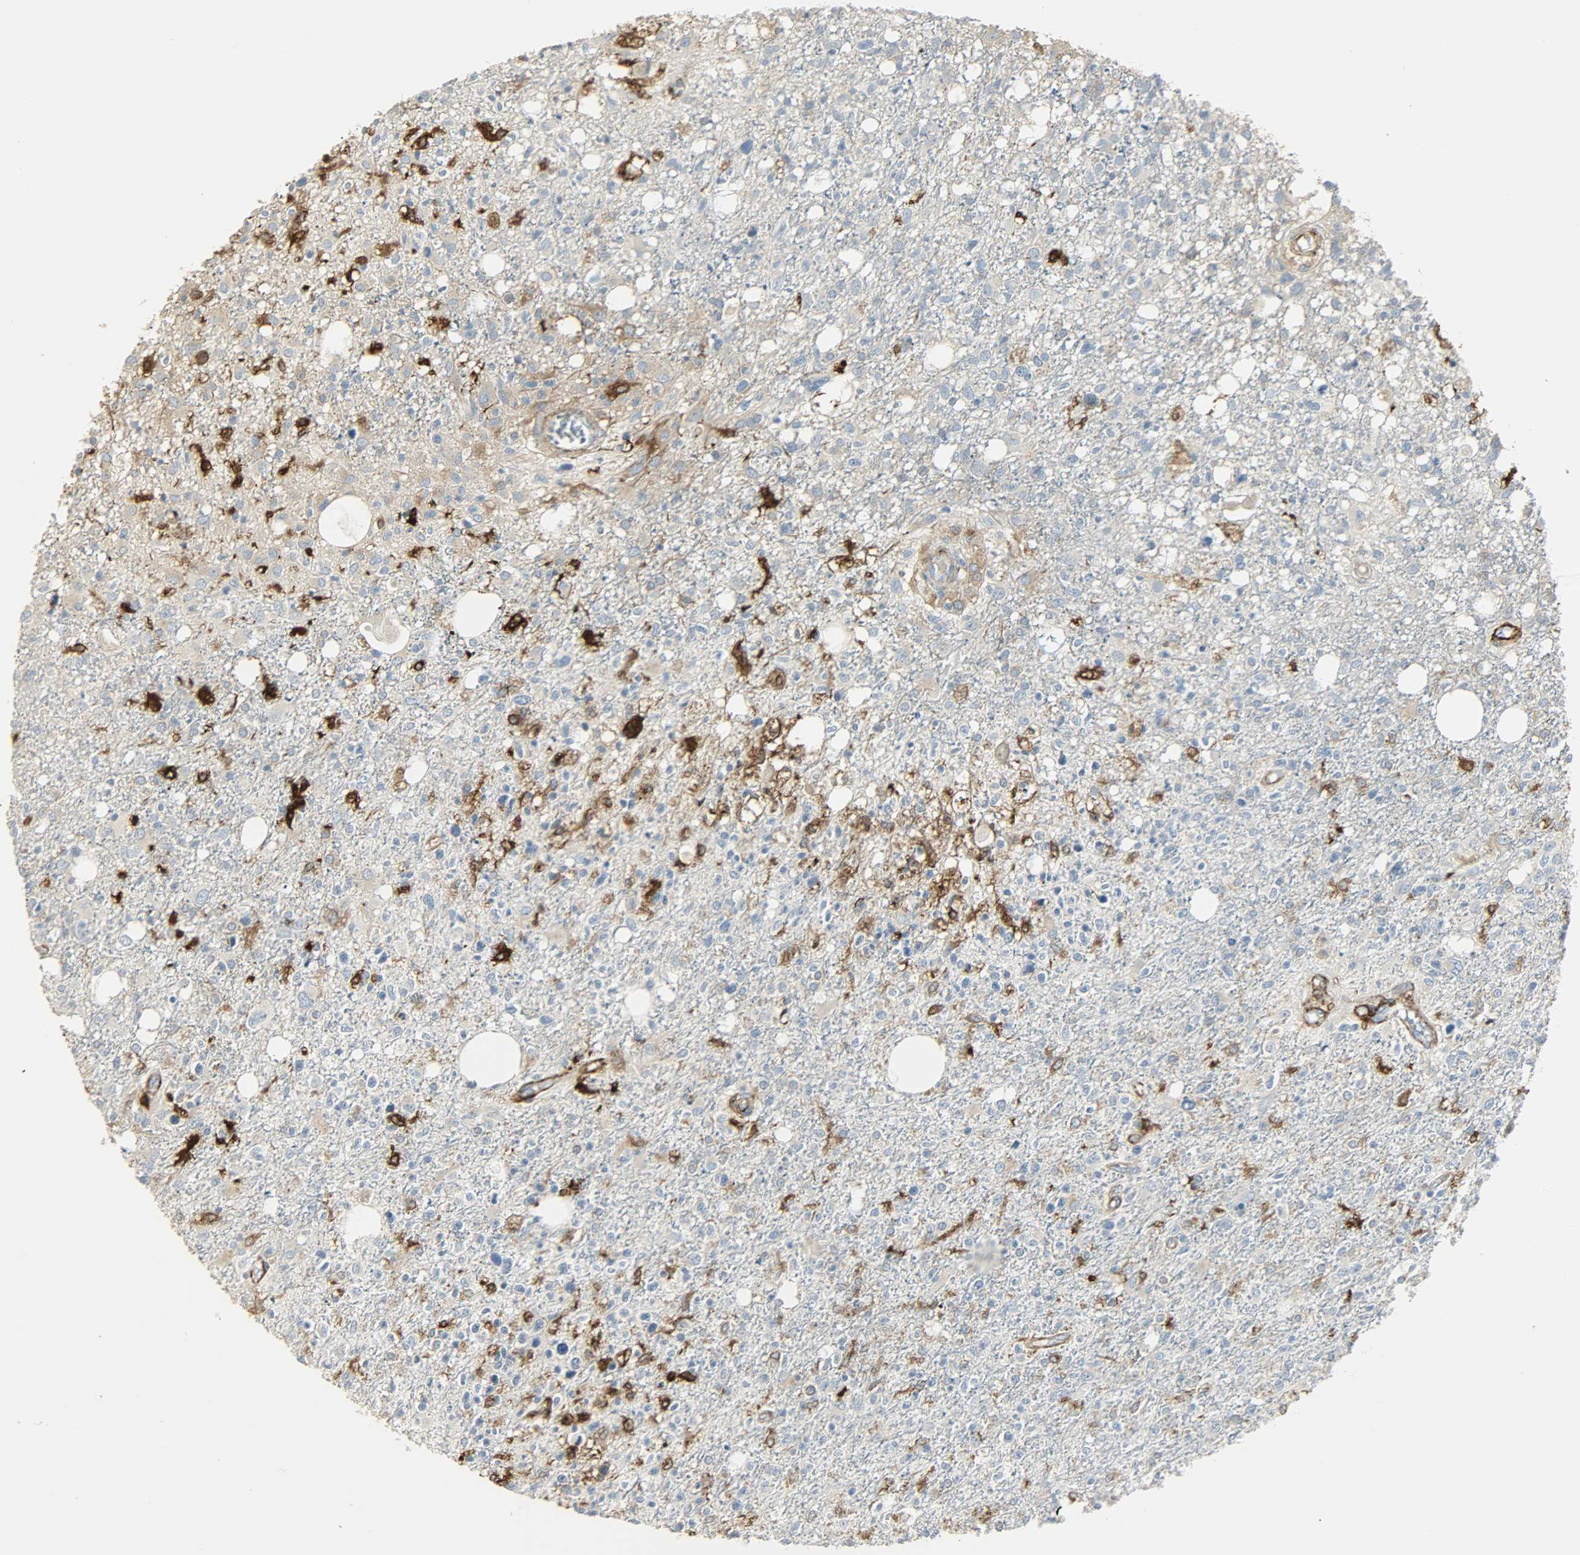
{"staining": {"intensity": "strong", "quantity": "<25%", "location": "cytoplasmic/membranous"}, "tissue": "glioma", "cell_type": "Tumor cells", "image_type": "cancer", "snomed": [{"axis": "morphology", "description": "Glioma, malignant, High grade"}, {"axis": "topography", "description": "Cerebral cortex"}], "caption": "A brown stain highlights strong cytoplasmic/membranous staining of a protein in glioma tumor cells.", "gene": "ENPEP", "patient": {"sex": "male", "age": 76}}